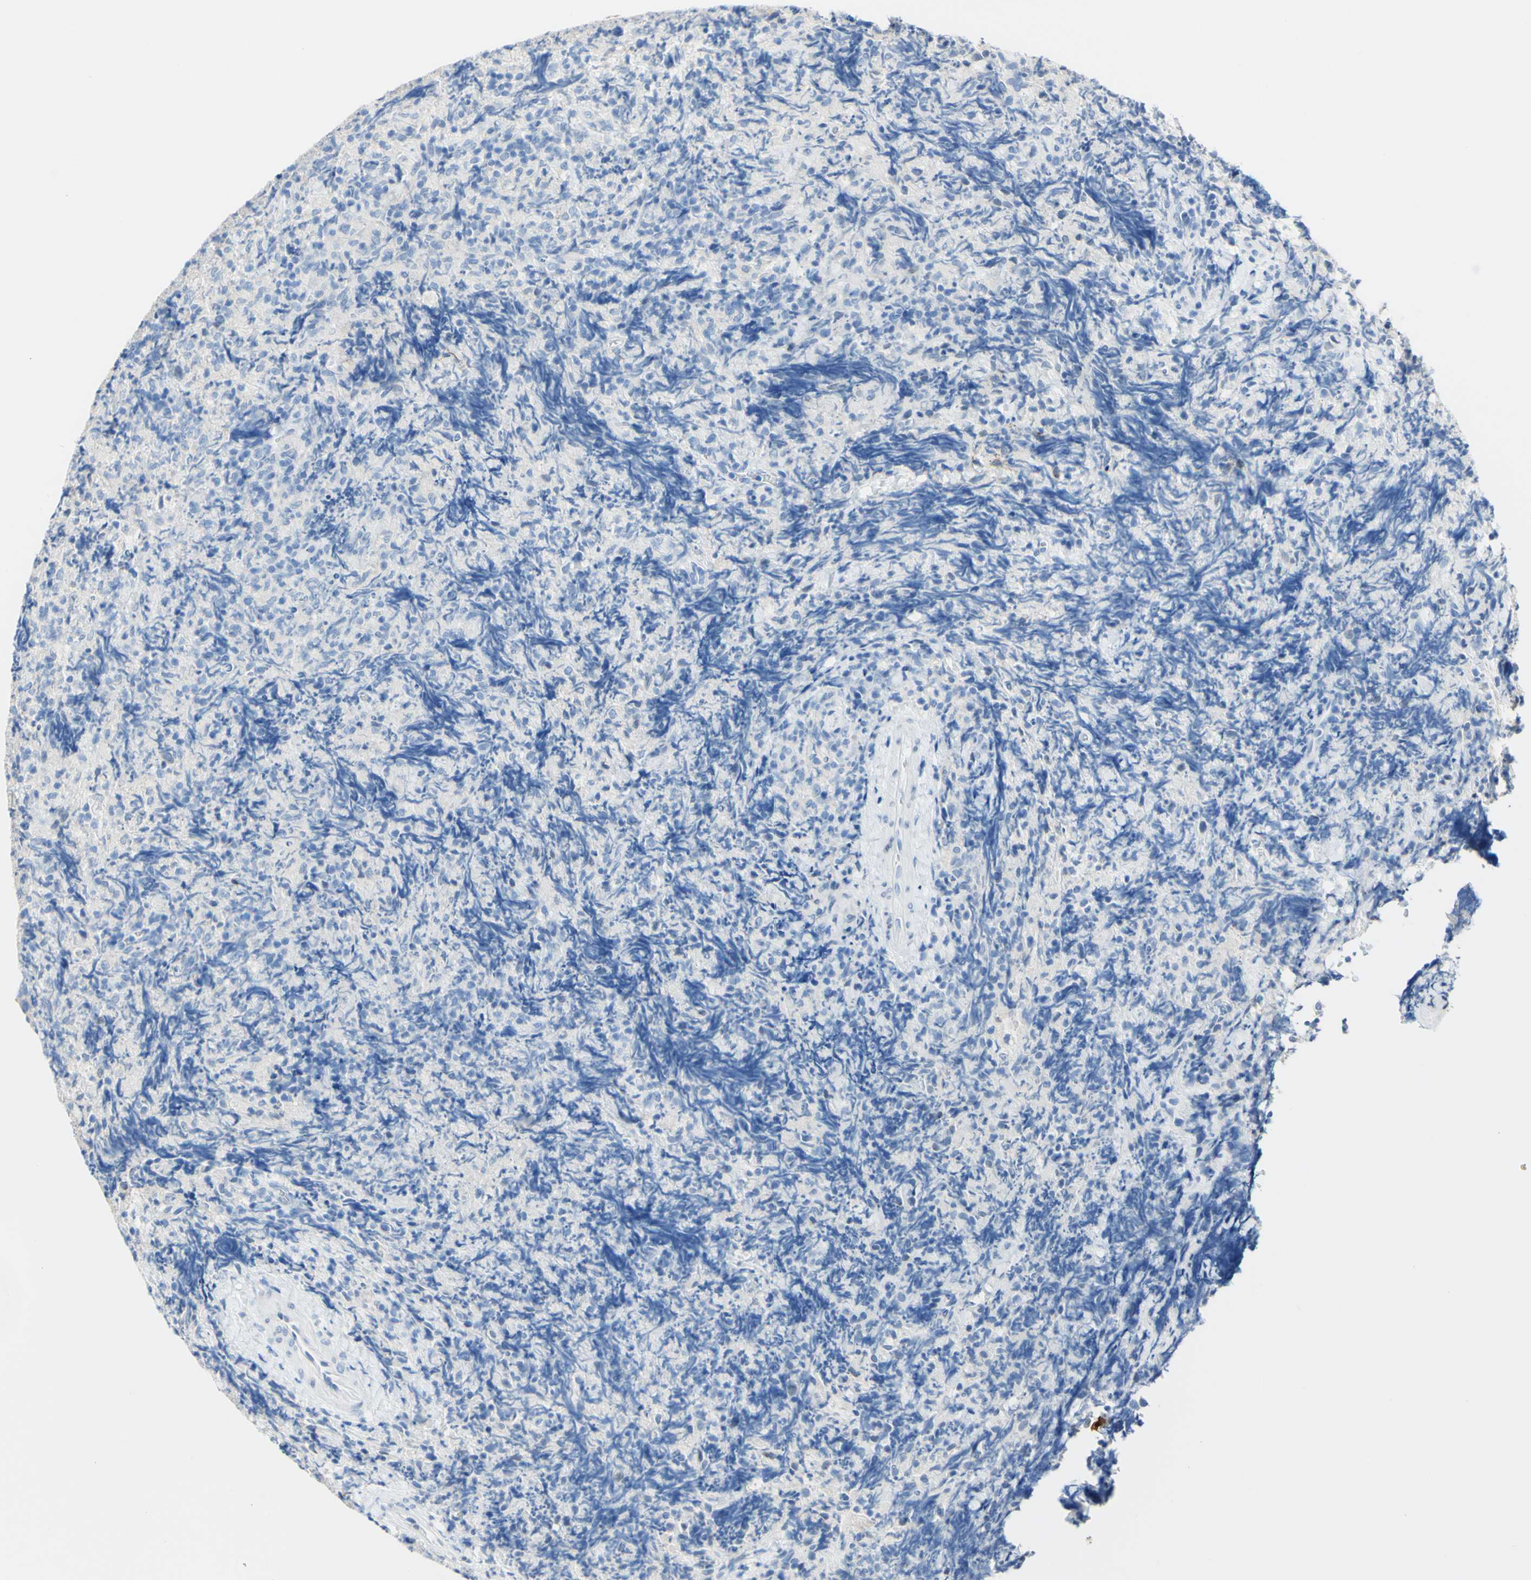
{"staining": {"intensity": "negative", "quantity": "none", "location": "none"}, "tissue": "lymphoma", "cell_type": "Tumor cells", "image_type": "cancer", "snomed": [{"axis": "morphology", "description": "Malignant lymphoma, non-Hodgkin's type, High grade"}, {"axis": "topography", "description": "Tonsil"}], "caption": "An IHC histopathology image of high-grade malignant lymphoma, non-Hodgkin's type is shown. There is no staining in tumor cells of high-grade malignant lymphoma, non-Hodgkin's type.", "gene": "DSC2", "patient": {"sex": "female", "age": 36}}